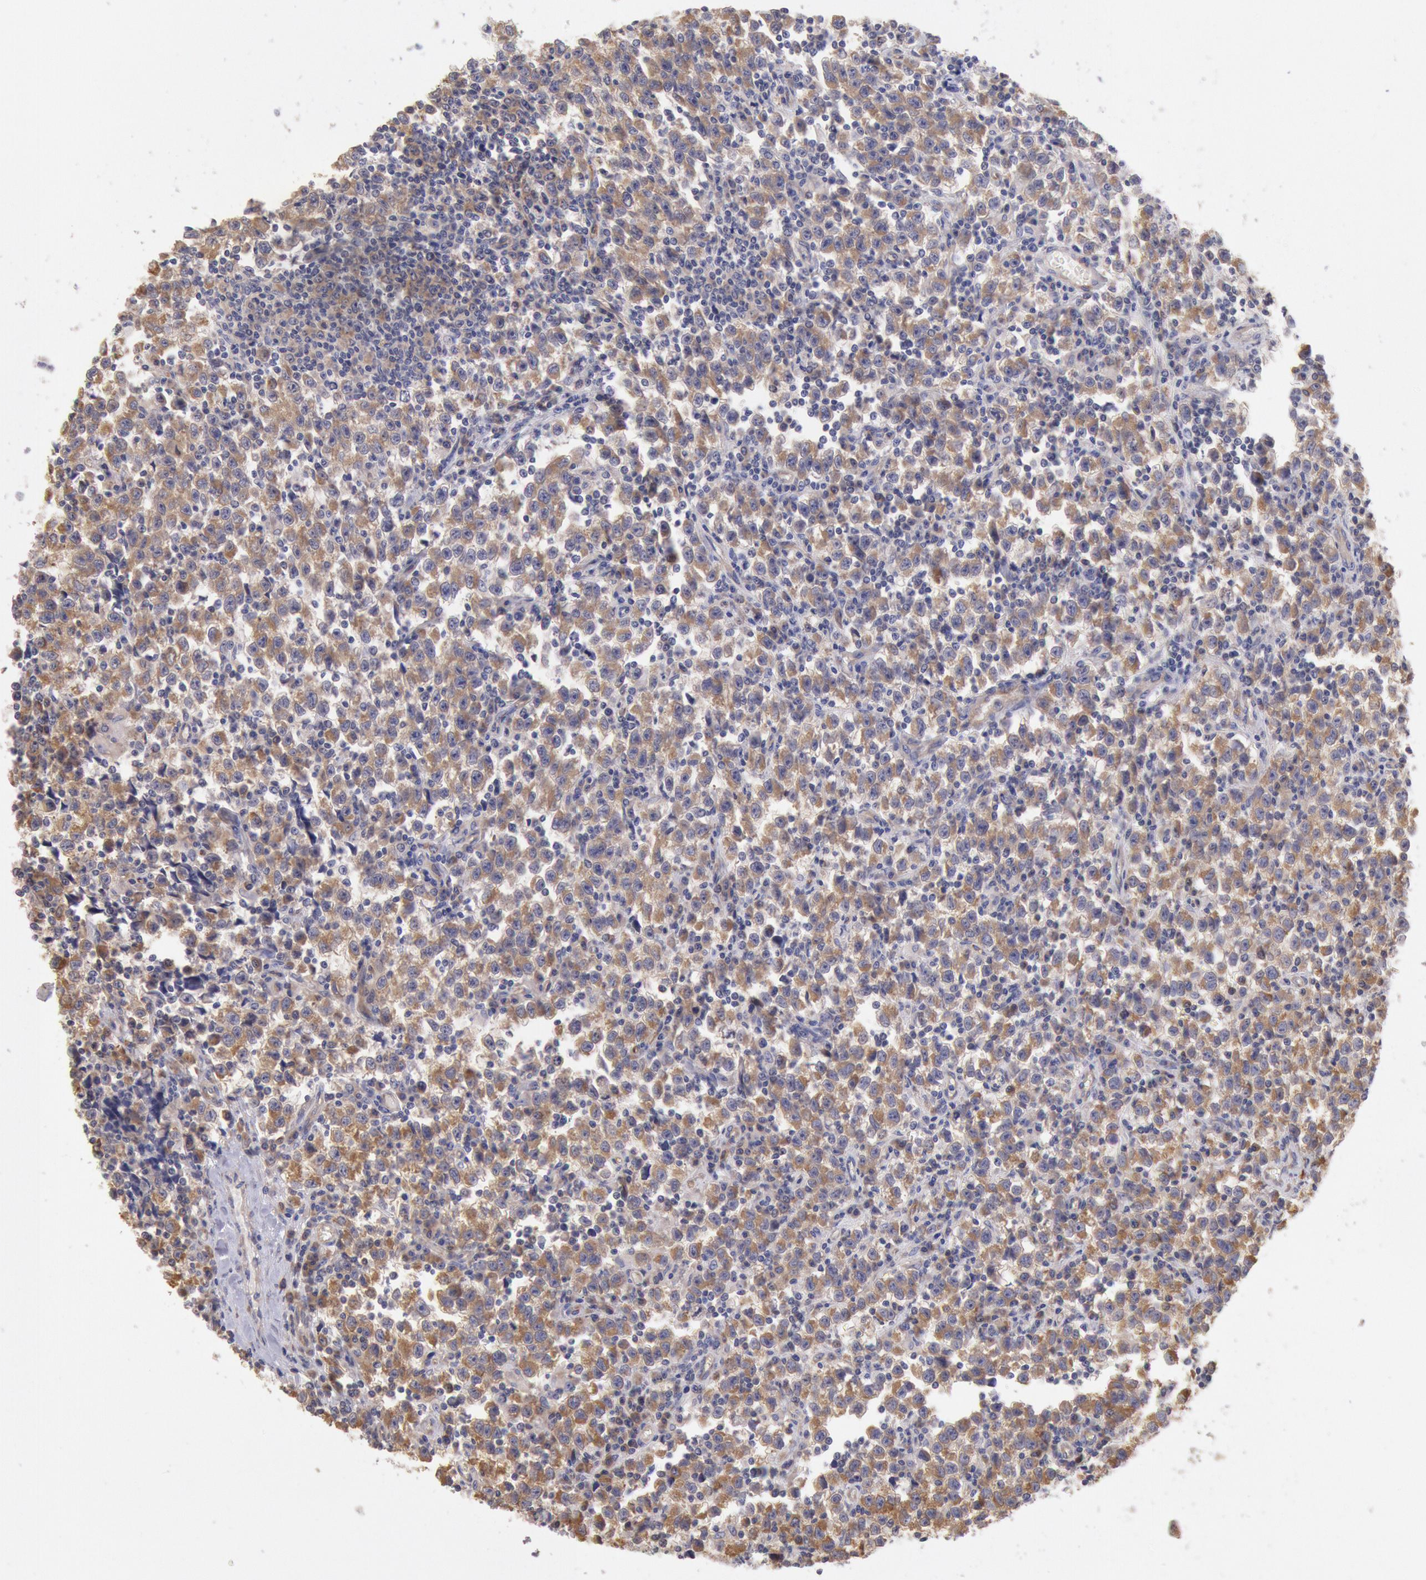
{"staining": {"intensity": "moderate", "quantity": ">75%", "location": "cytoplasmic/membranous"}, "tissue": "testis cancer", "cell_type": "Tumor cells", "image_type": "cancer", "snomed": [{"axis": "morphology", "description": "Seminoma, NOS"}, {"axis": "topography", "description": "Testis"}], "caption": "Immunohistochemical staining of human testis seminoma shows medium levels of moderate cytoplasmic/membranous expression in approximately >75% of tumor cells. The staining is performed using DAB (3,3'-diaminobenzidine) brown chromogen to label protein expression. The nuclei are counter-stained blue using hematoxylin.", "gene": "DRG1", "patient": {"sex": "male", "age": 35}}